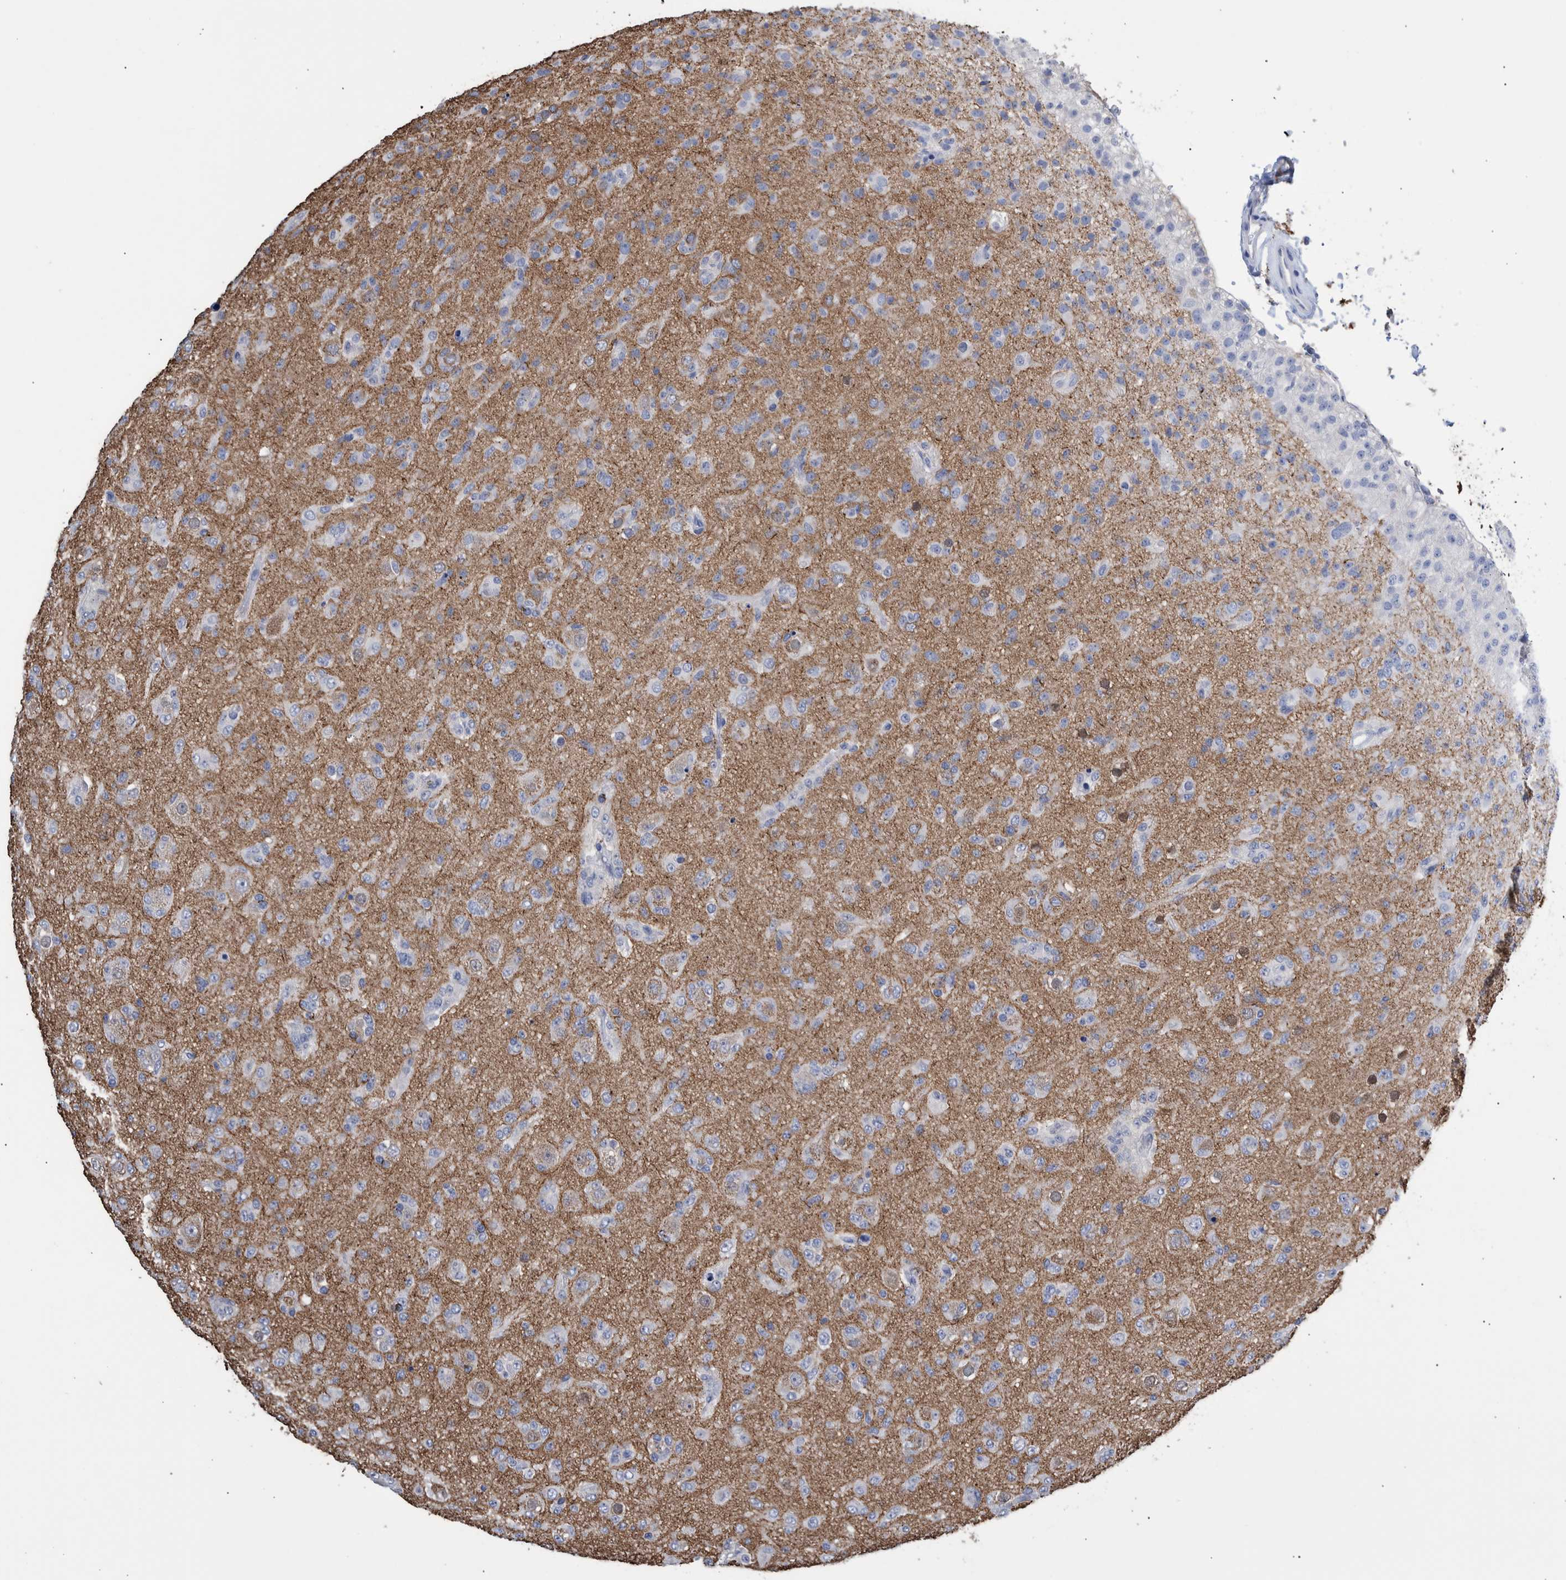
{"staining": {"intensity": "negative", "quantity": "none", "location": "none"}, "tissue": "glioma", "cell_type": "Tumor cells", "image_type": "cancer", "snomed": [{"axis": "morphology", "description": "Glioma, malignant, Low grade"}, {"axis": "topography", "description": "Brain"}], "caption": "Immunohistochemical staining of glioma exhibits no significant positivity in tumor cells.", "gene": "PPP3CC", "patient": {"sex": "male", "age": 65}}